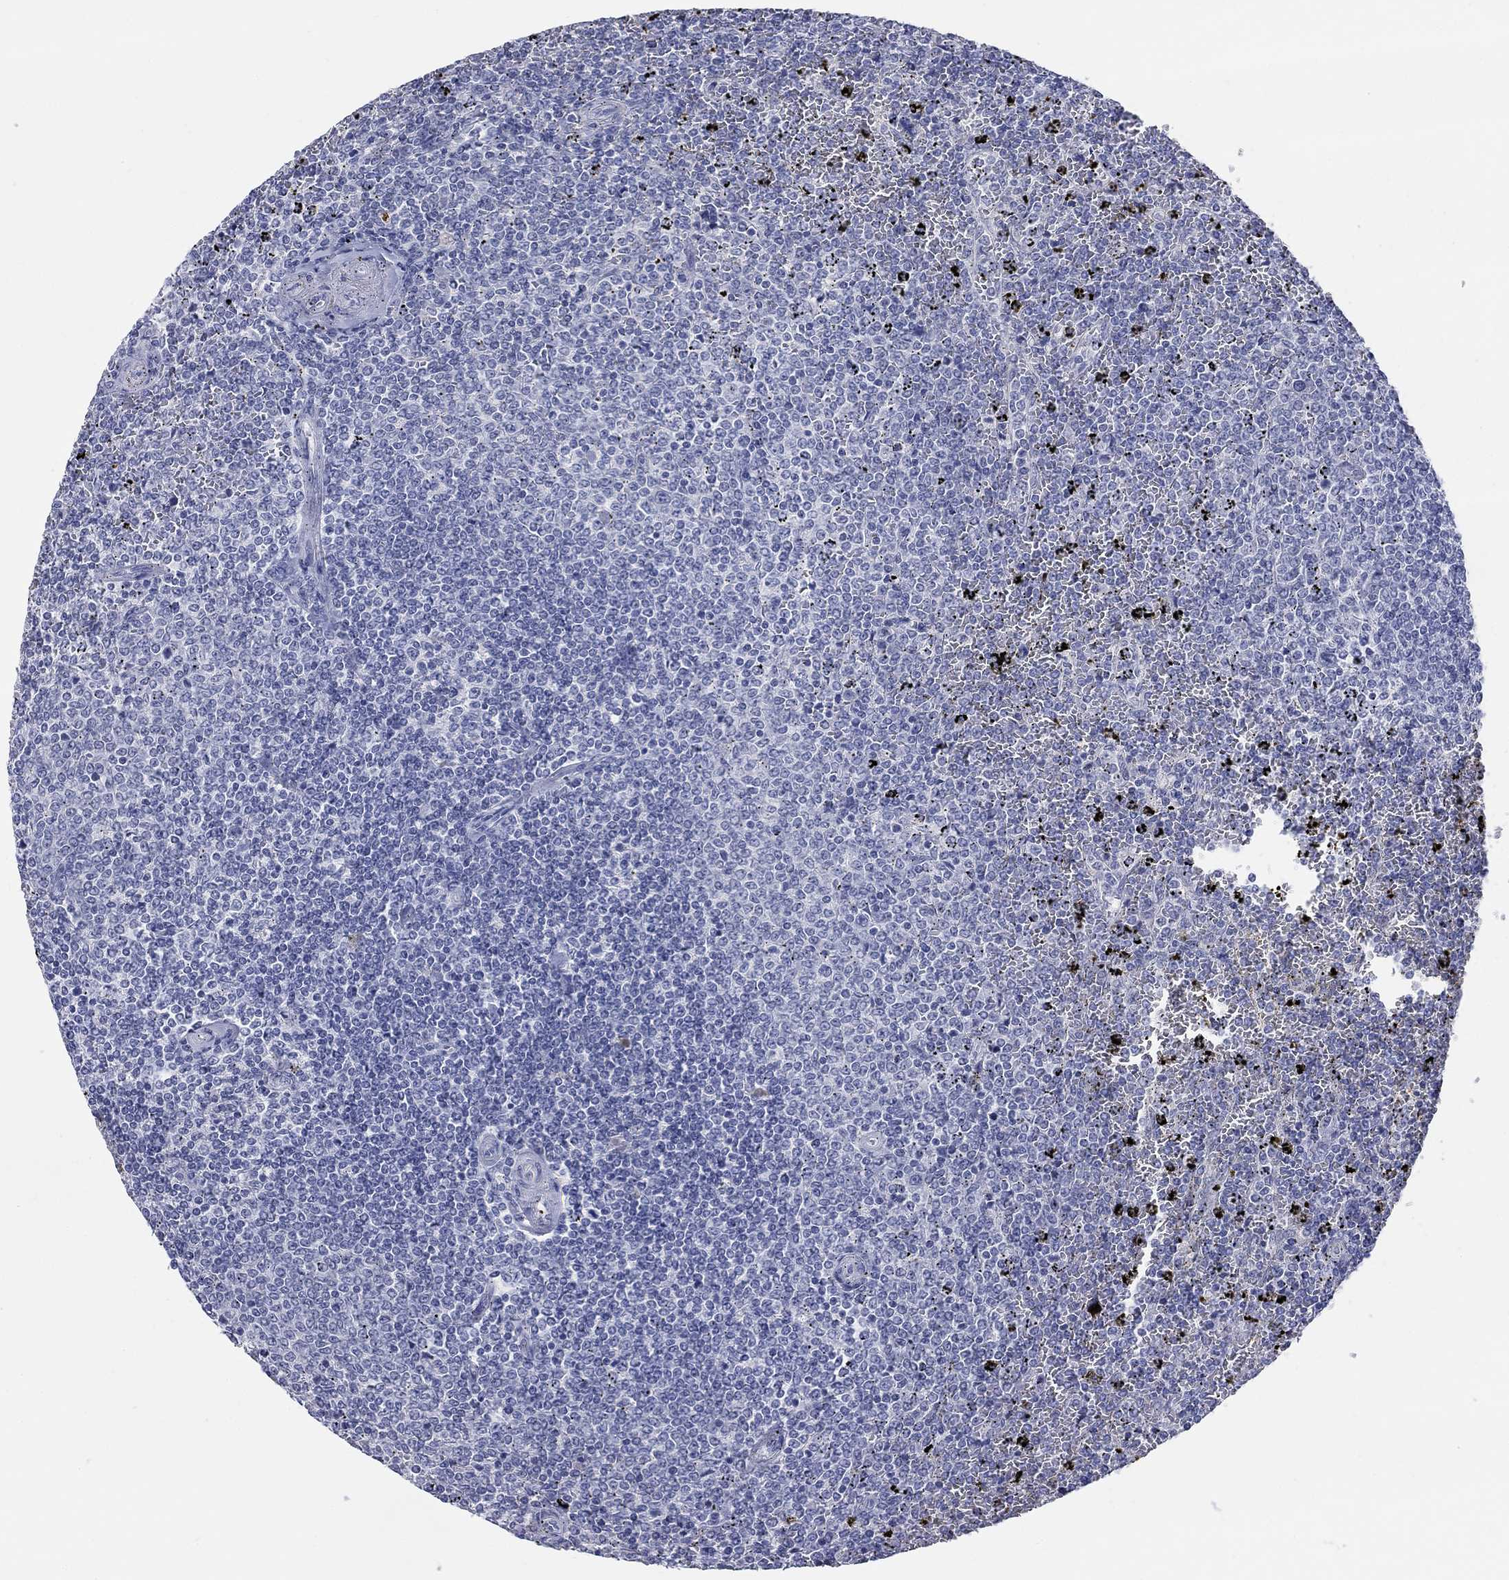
{"staining": {"intensity": "negative", "quantity": "none", "location": "none"}, "tissue": "lymphoma", "cell_type": "Tumor cells", "image_type": "cancer", "snomed": [{"axis": "morphology", "description": "Malignant lymphoma, non-Hodgkin's type, Low grade"}, {"axis": "topography", "description": "Spleen"}], "caption": "Tumor cells show no significant protein positivity in lymphoma.", "gene": "ATP6V1G2", "patient": {"sex": "female", "age": 77}}